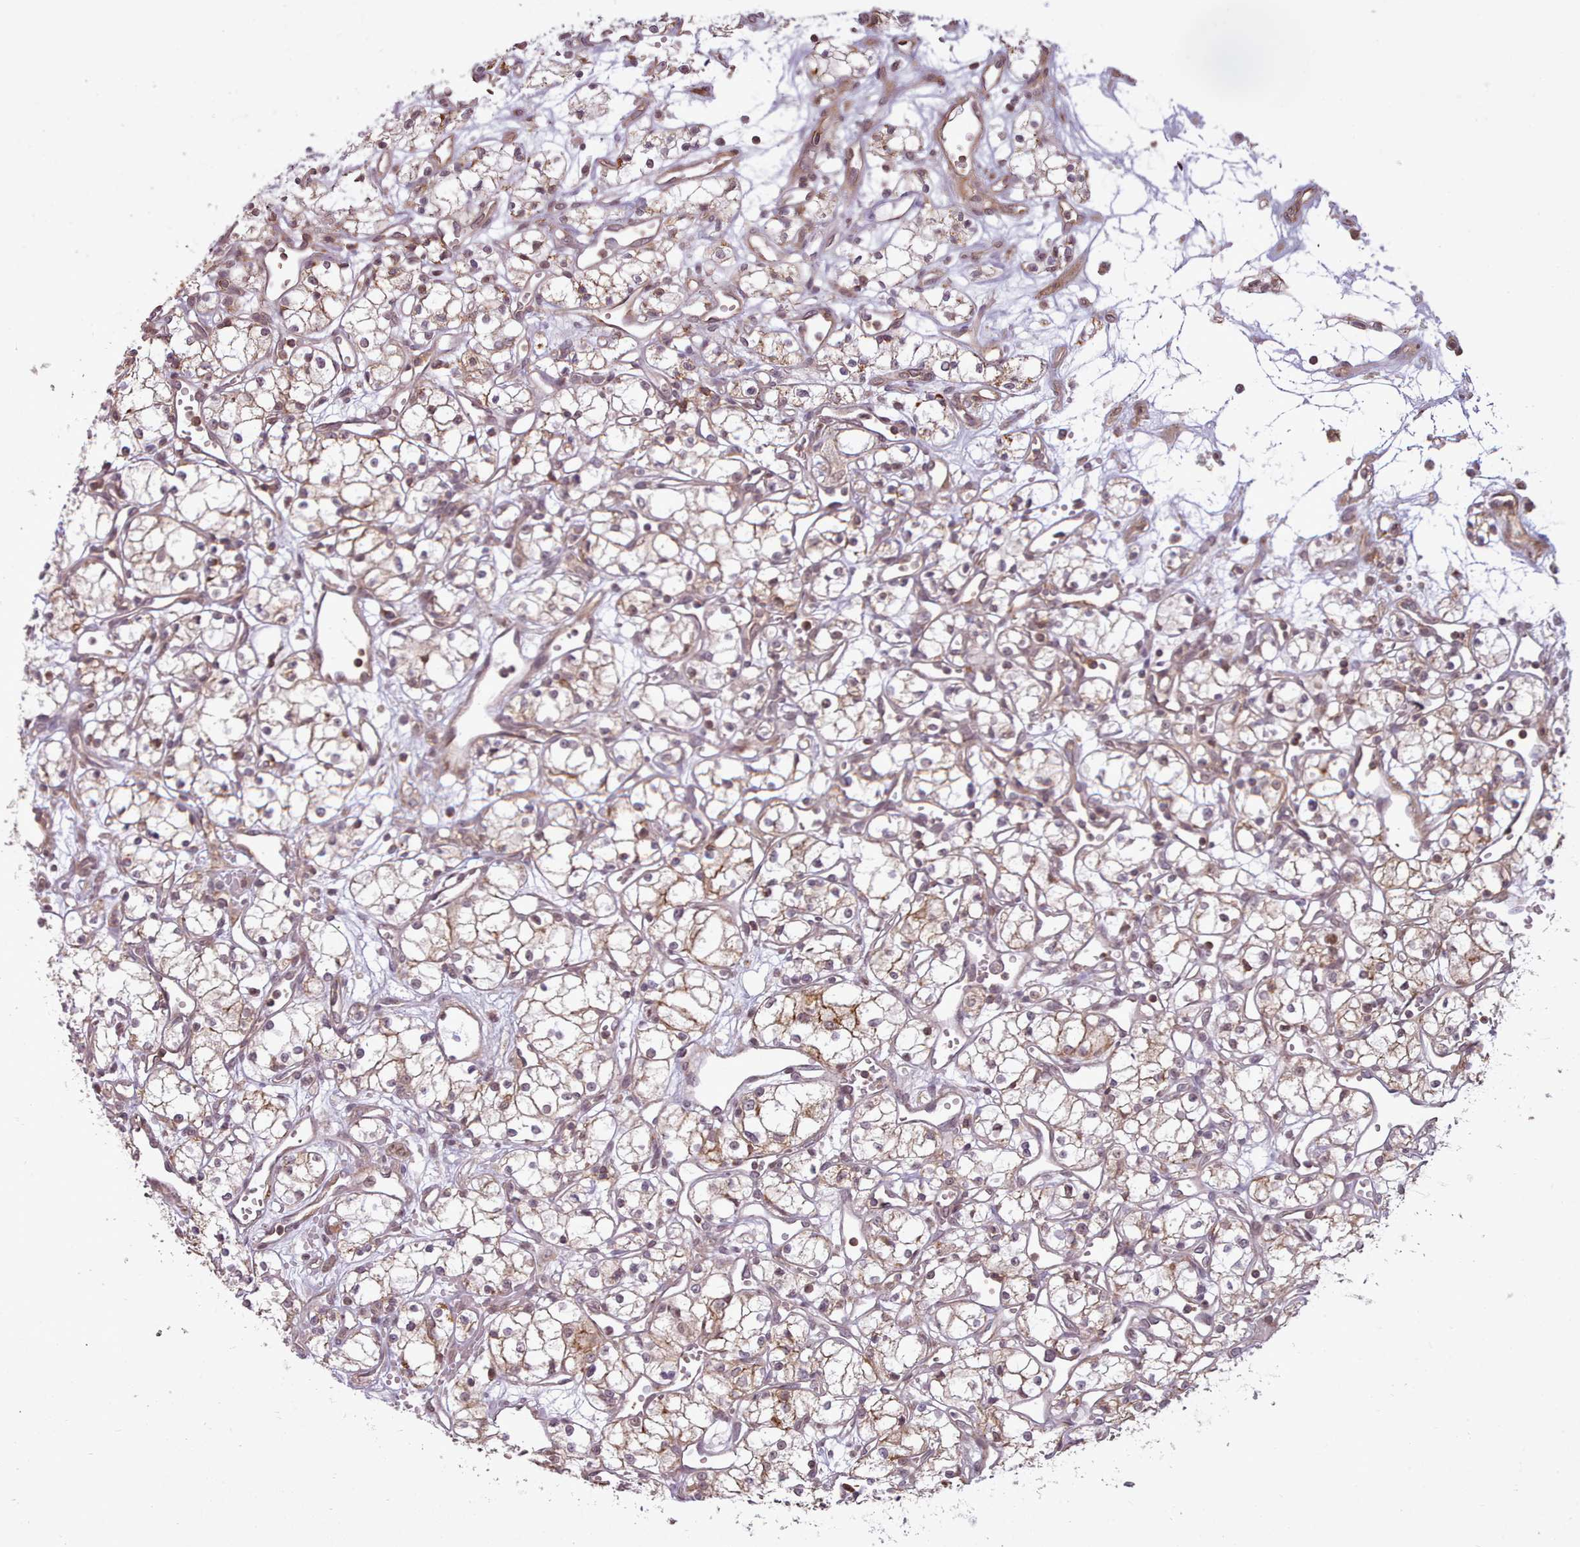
{"staining": {"intensity": "weak", "quantity": "25%-75%", "location": "cytoplasmic/membranous"}, "tissue": "renal cancer", "cell_type": "Tumor cells", "image_type": "cancer", "snomed": [{"axis": "morphology", "description": "Adenocarcinoma, NOS"}, {"axis": "topography", "description": "Kidney"}], "caption": "Human adenocarcinoma (renal) stained for a protein (brown) displays weak cytoplasmic/membranous positive staining in about 25%-75% of tumor cells.", "gene": "ZMYM4", "patient": {"sex": "male", "age": 59}}